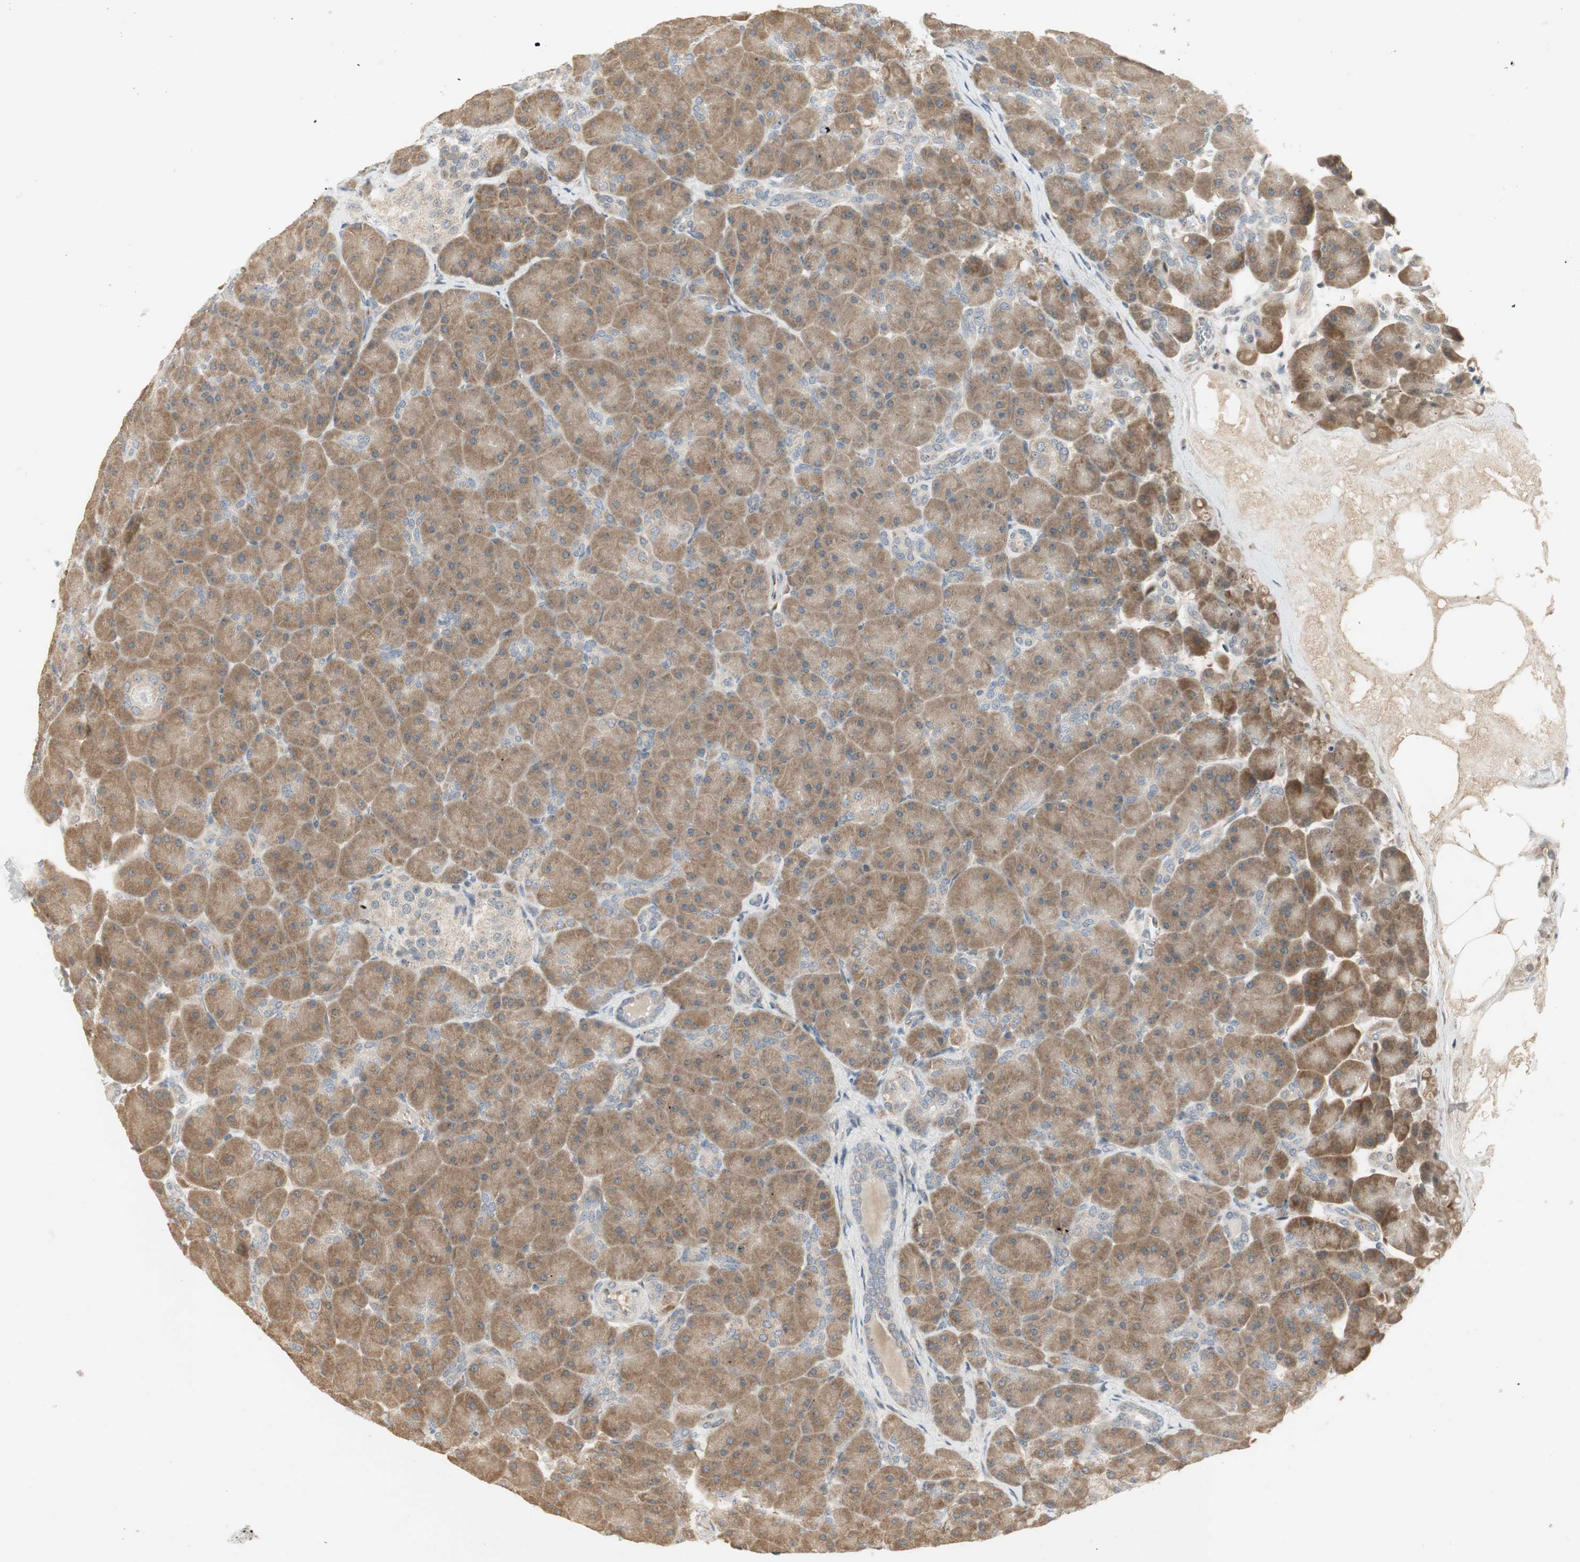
{"staining": {"intensity": "moderate", "quantity": ">75%", "location": "cytoplasmic/membranous"}, "tissue": "pancreas", "cell_type": "Exocrine glandular cells", "image_type": "normal", "snomed": [{"axis": "morphology", "description": "Normal tissue, NOS"}, {"axis": "topography", "description": "Pancreas"}], "caption": "Exocrine glandular cells reveal moderate cytoplasmic/membranous staining in about >75% of cells in normal pancreas.", "gene": "USP2", "patient": {"sex": "male", "age": 66}}